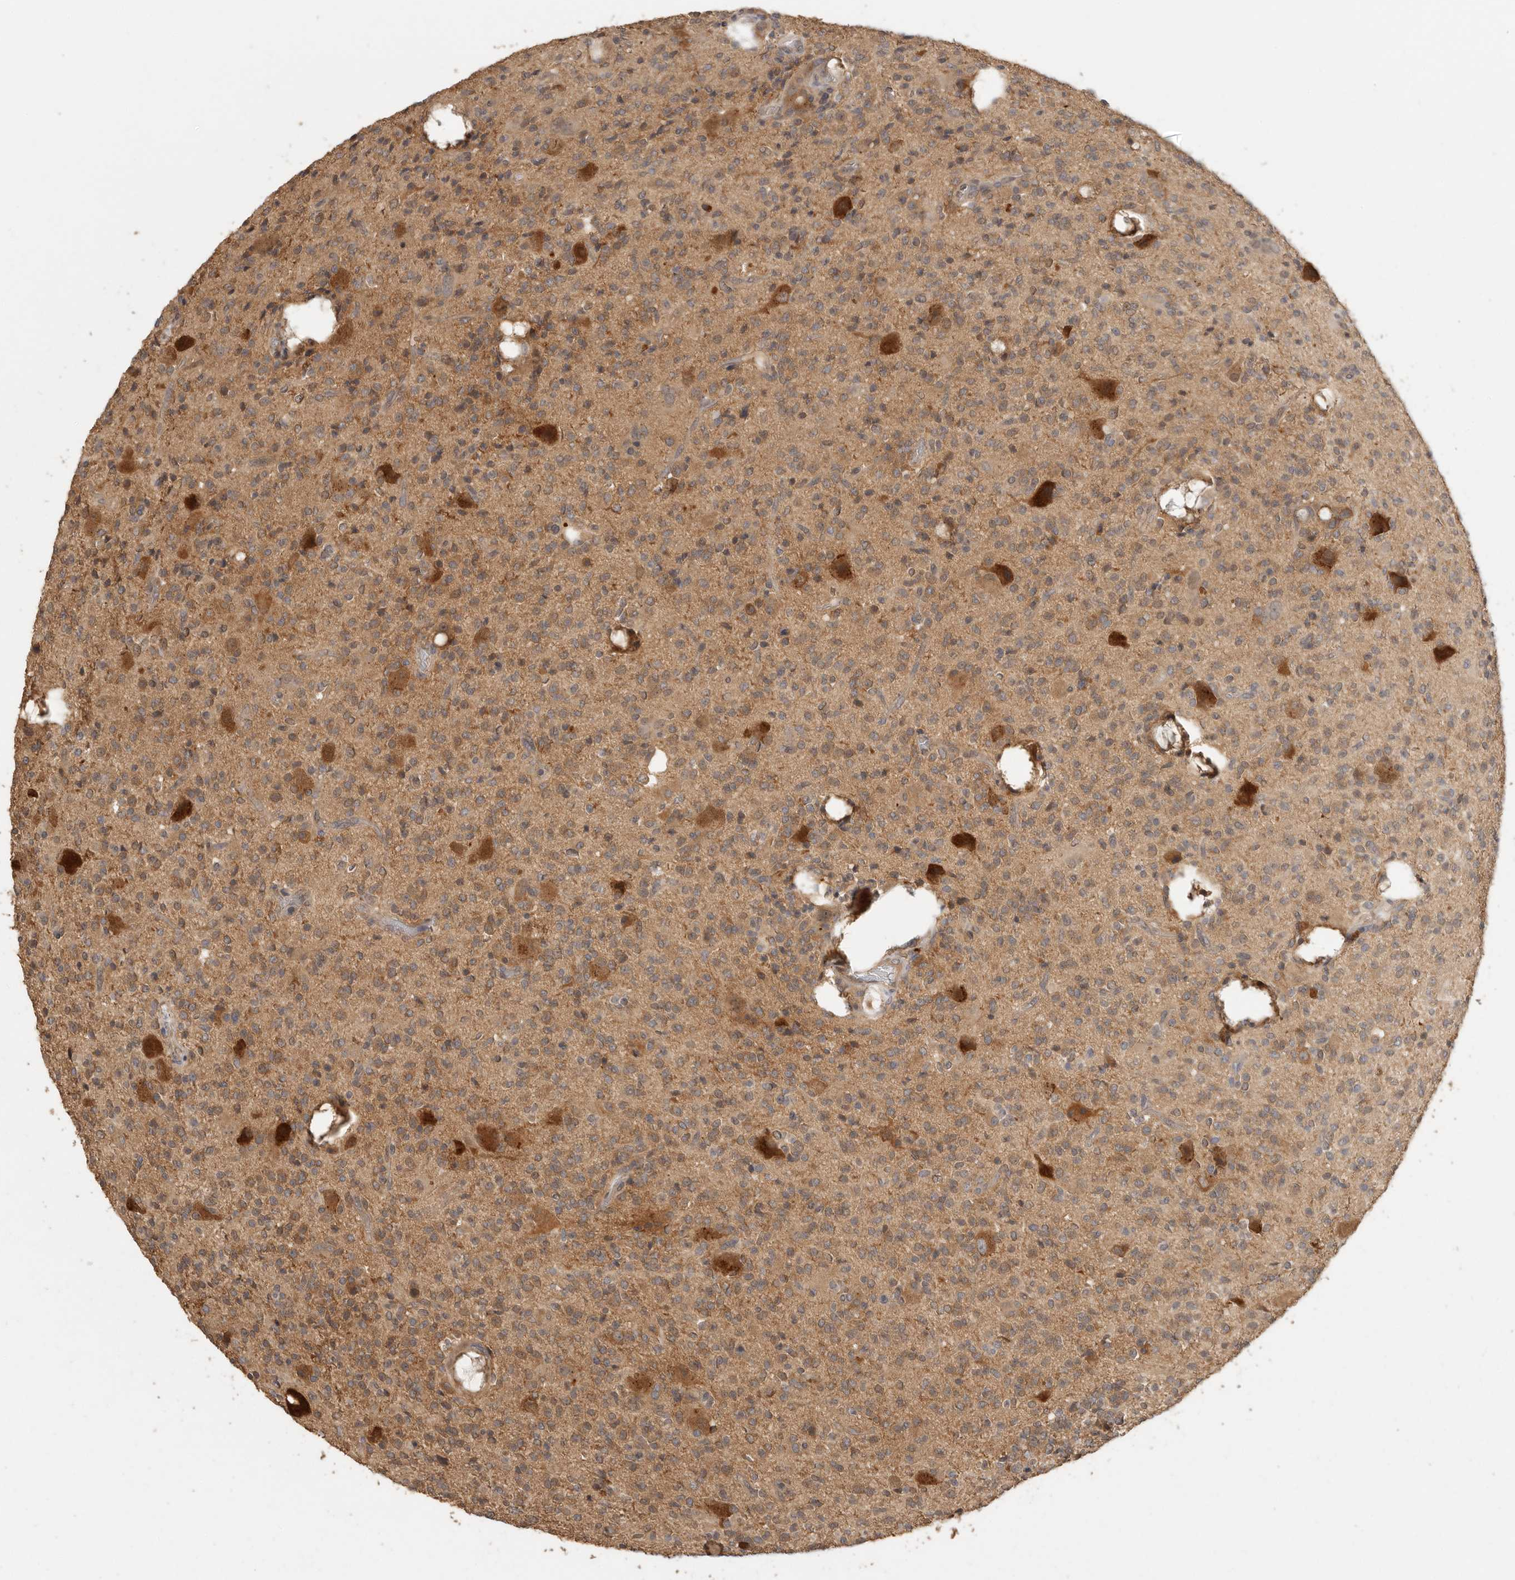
{"staining": {"intensity": "moderate", "quantity": "25%-75%", "location": "cytoplasmic/membranous"}, "tissue": "glioma", "cell_type": "Tumor cells", "image_type": "cancer", "snomed": [{"axis": "morphology", "description": "Glioma, malignant, High grade"}, {"axis": "topography", "description": "Brain"}], "caption": "DAB (3,3'-diaminobenzidine) immunohistochemical staining of human glioma exhibits moderate cytoplasmic/membranous protein positivity in about 25%-75% of tumor cells.", "gene": "CCT8", "patient": {"sex": "male", "age": 34}}